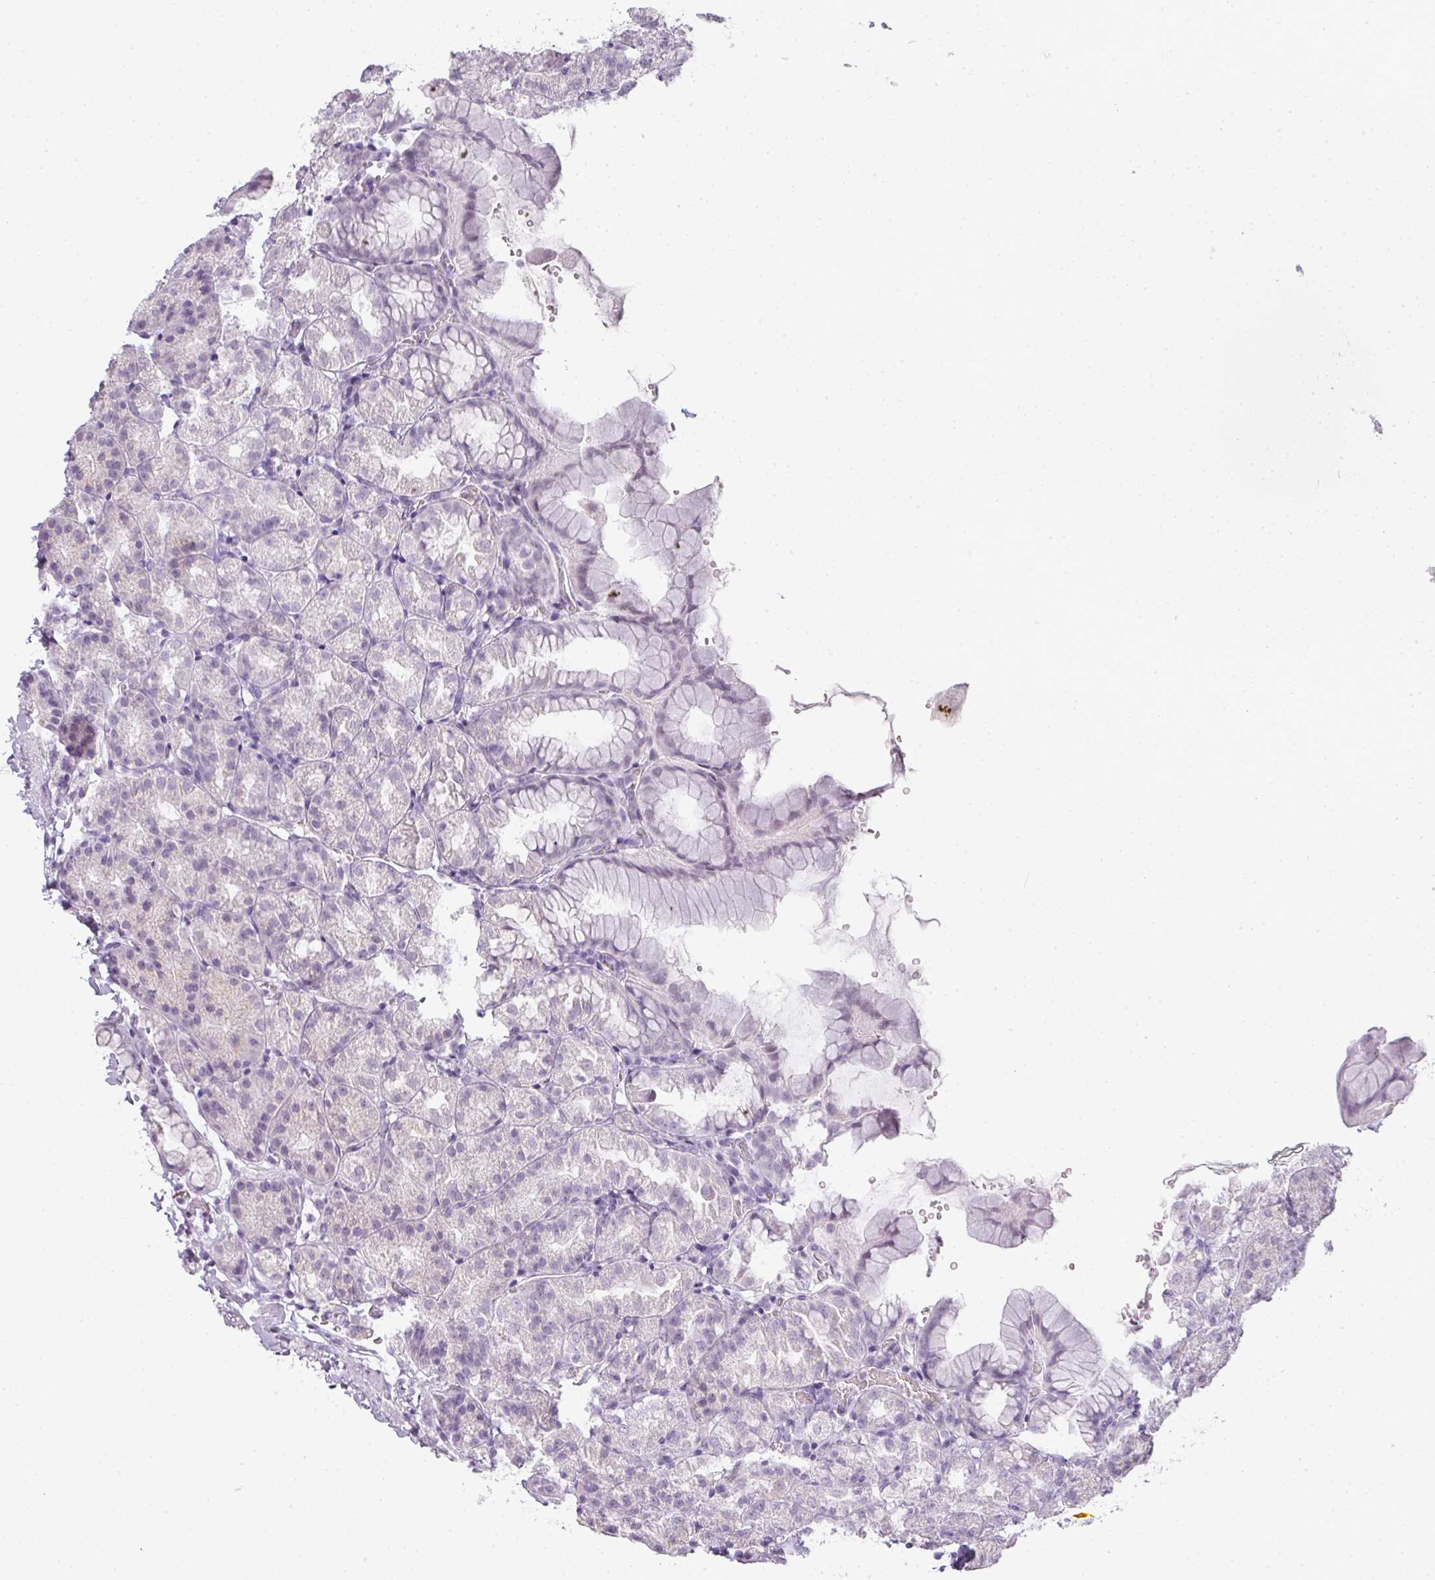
{"staining": {"intensity": "negative", "quantity": "none", "location": "none"}, "tissue": "stomach", "cell_type": "Glandular cells", "image_type": "normal", "snomed": [{"axis": "morphology", "description": "Normal tissue, NOS"}, {"axis": "topography", "description": "Stomach, upper"}], "caption": "Immunohistochemistry of benign human stomach shows no expression in glandular cells. (DAB immunohistochemistry, high magnification).", "gene": "RBMY1A1", "patient": {"sex": "female", "age": 81}}